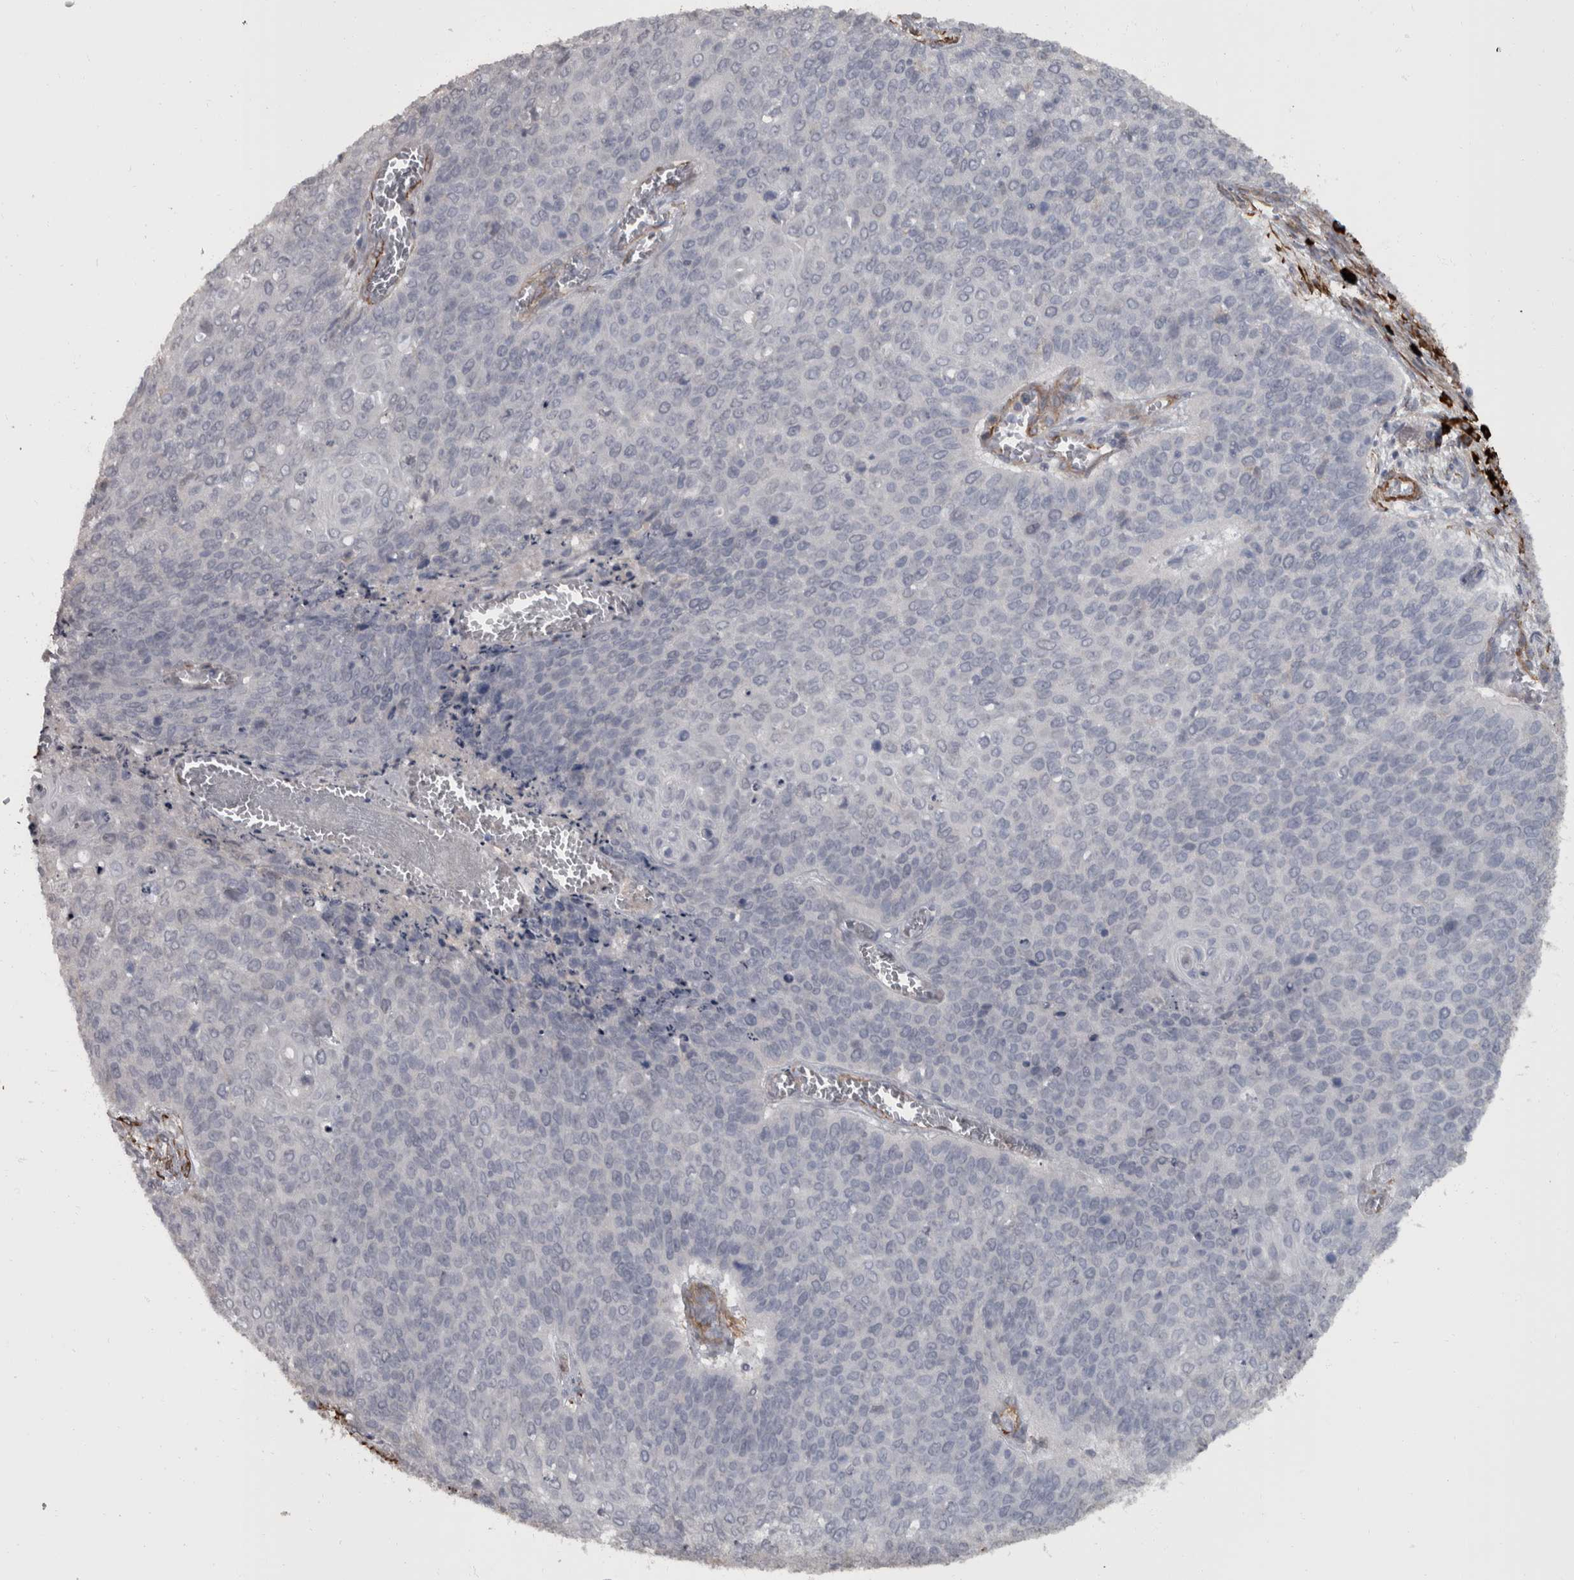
{"staining": {"intensity": "negative", "quantity": "none", "location": "none"}, "tissue": "cervical cancer", "cell_type": "Tumor cells", "image_type": "cancer", "snomed": [{"axis": "morphology", "description": "Squamous cell carcinoma, NOS"}, {"axis": "topography", "description": "Cervix"}], "caption": "Cervical cancer stained for a protein using immunohistochemistry reveals no expression tumor cells.", "gene": "MASTL", "patient": {"sex": "female", "age": 39}}